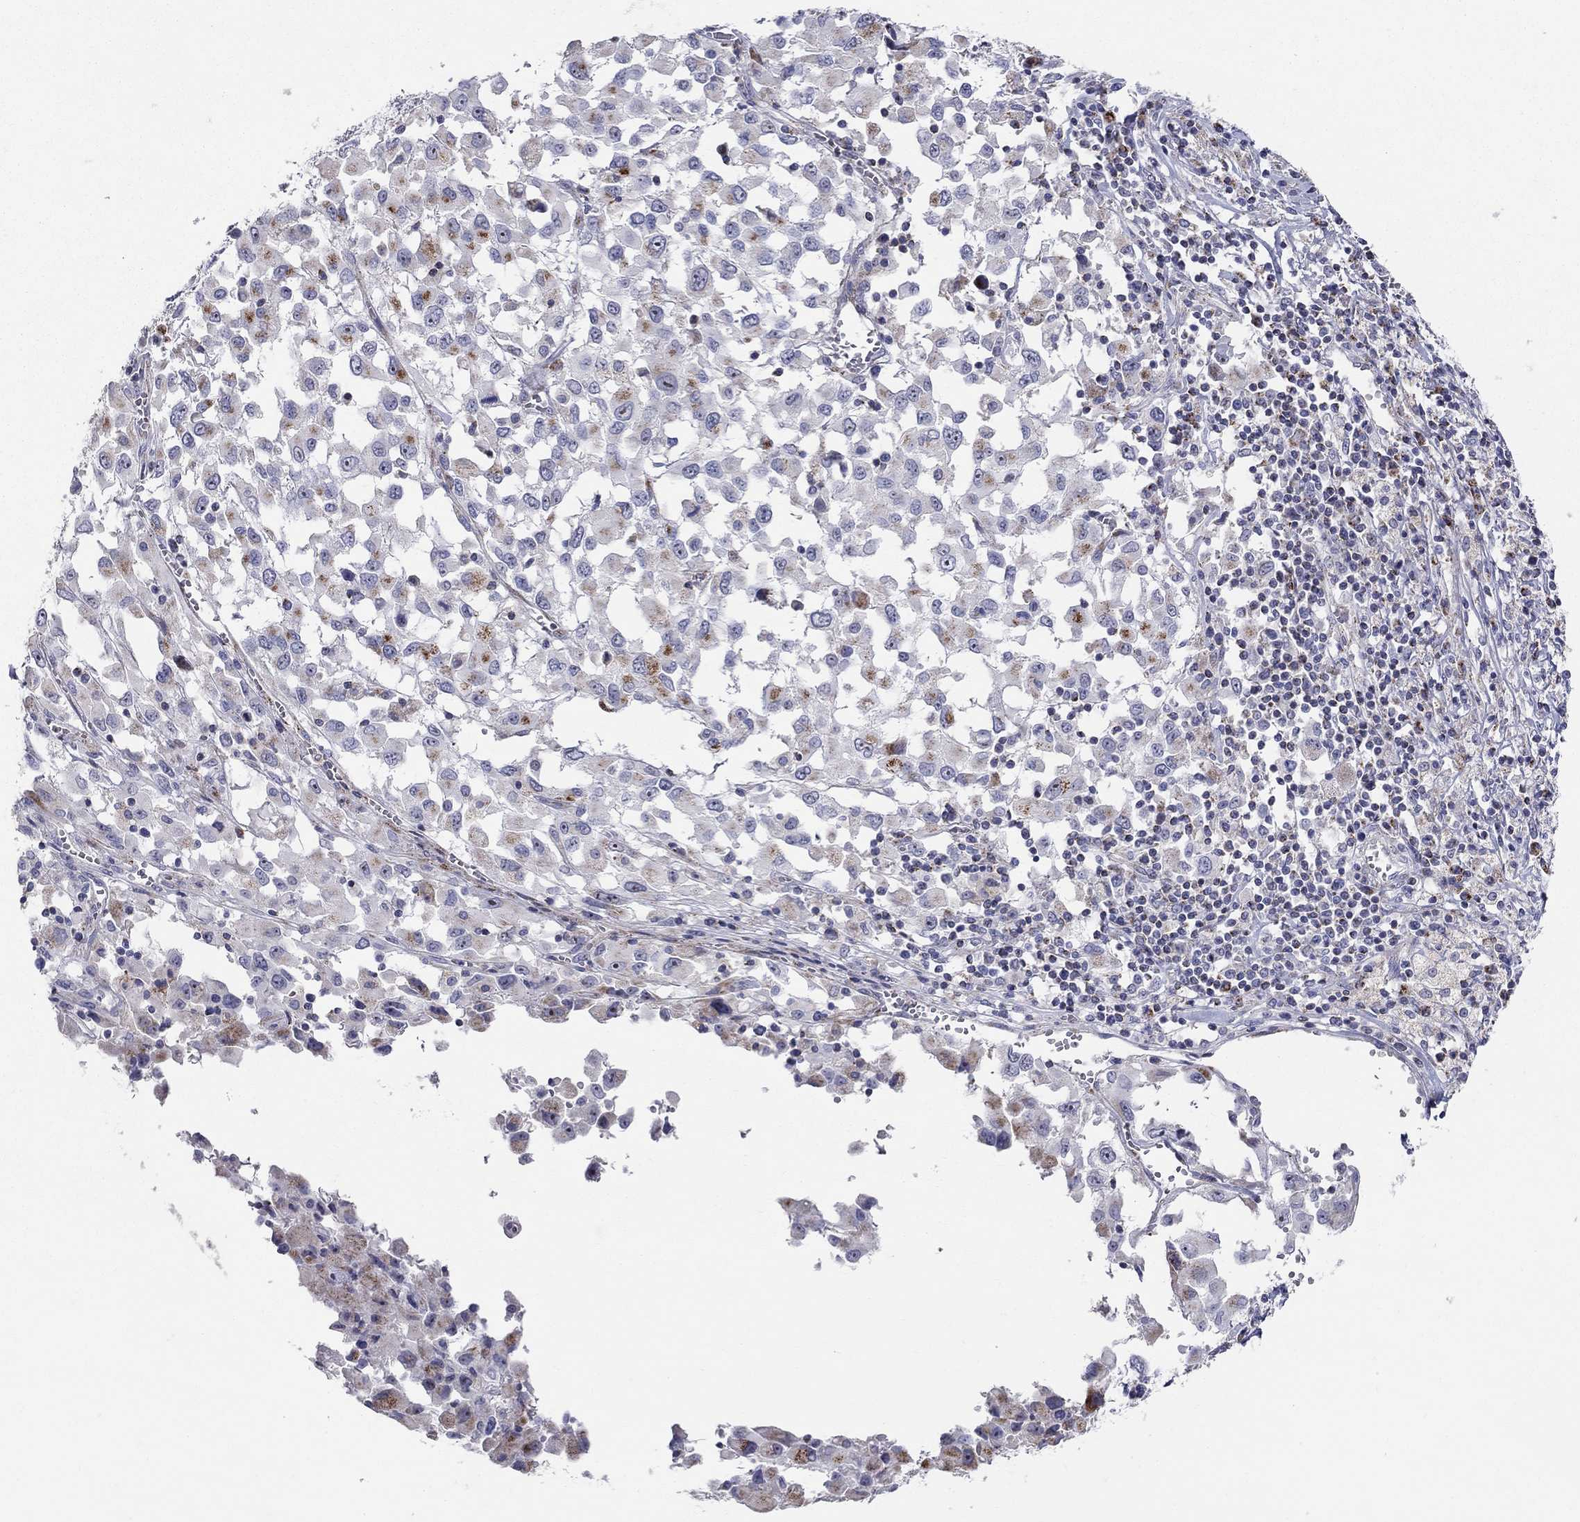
{"staining": {"intensity": "moderate", "quantity": "<25%", "location": "cytoplasmic/membranous"}, "tissue": "melanoma", "cell_type": "Tumor cells", "image_type": "cancer", "snomed": [{"axis": "morphology", "description": "Malignant melanoma, Metastatic site"}, {"axis": "topography", "description": "Lymph node"}], "caption": "This is a histology image of IHC staining of melanoma, which shows moderate positivity in the cytoplasmic/membranous of tumor cells.", "gene": "HMX2", "patient": {"sex": "male", "age": 50}}